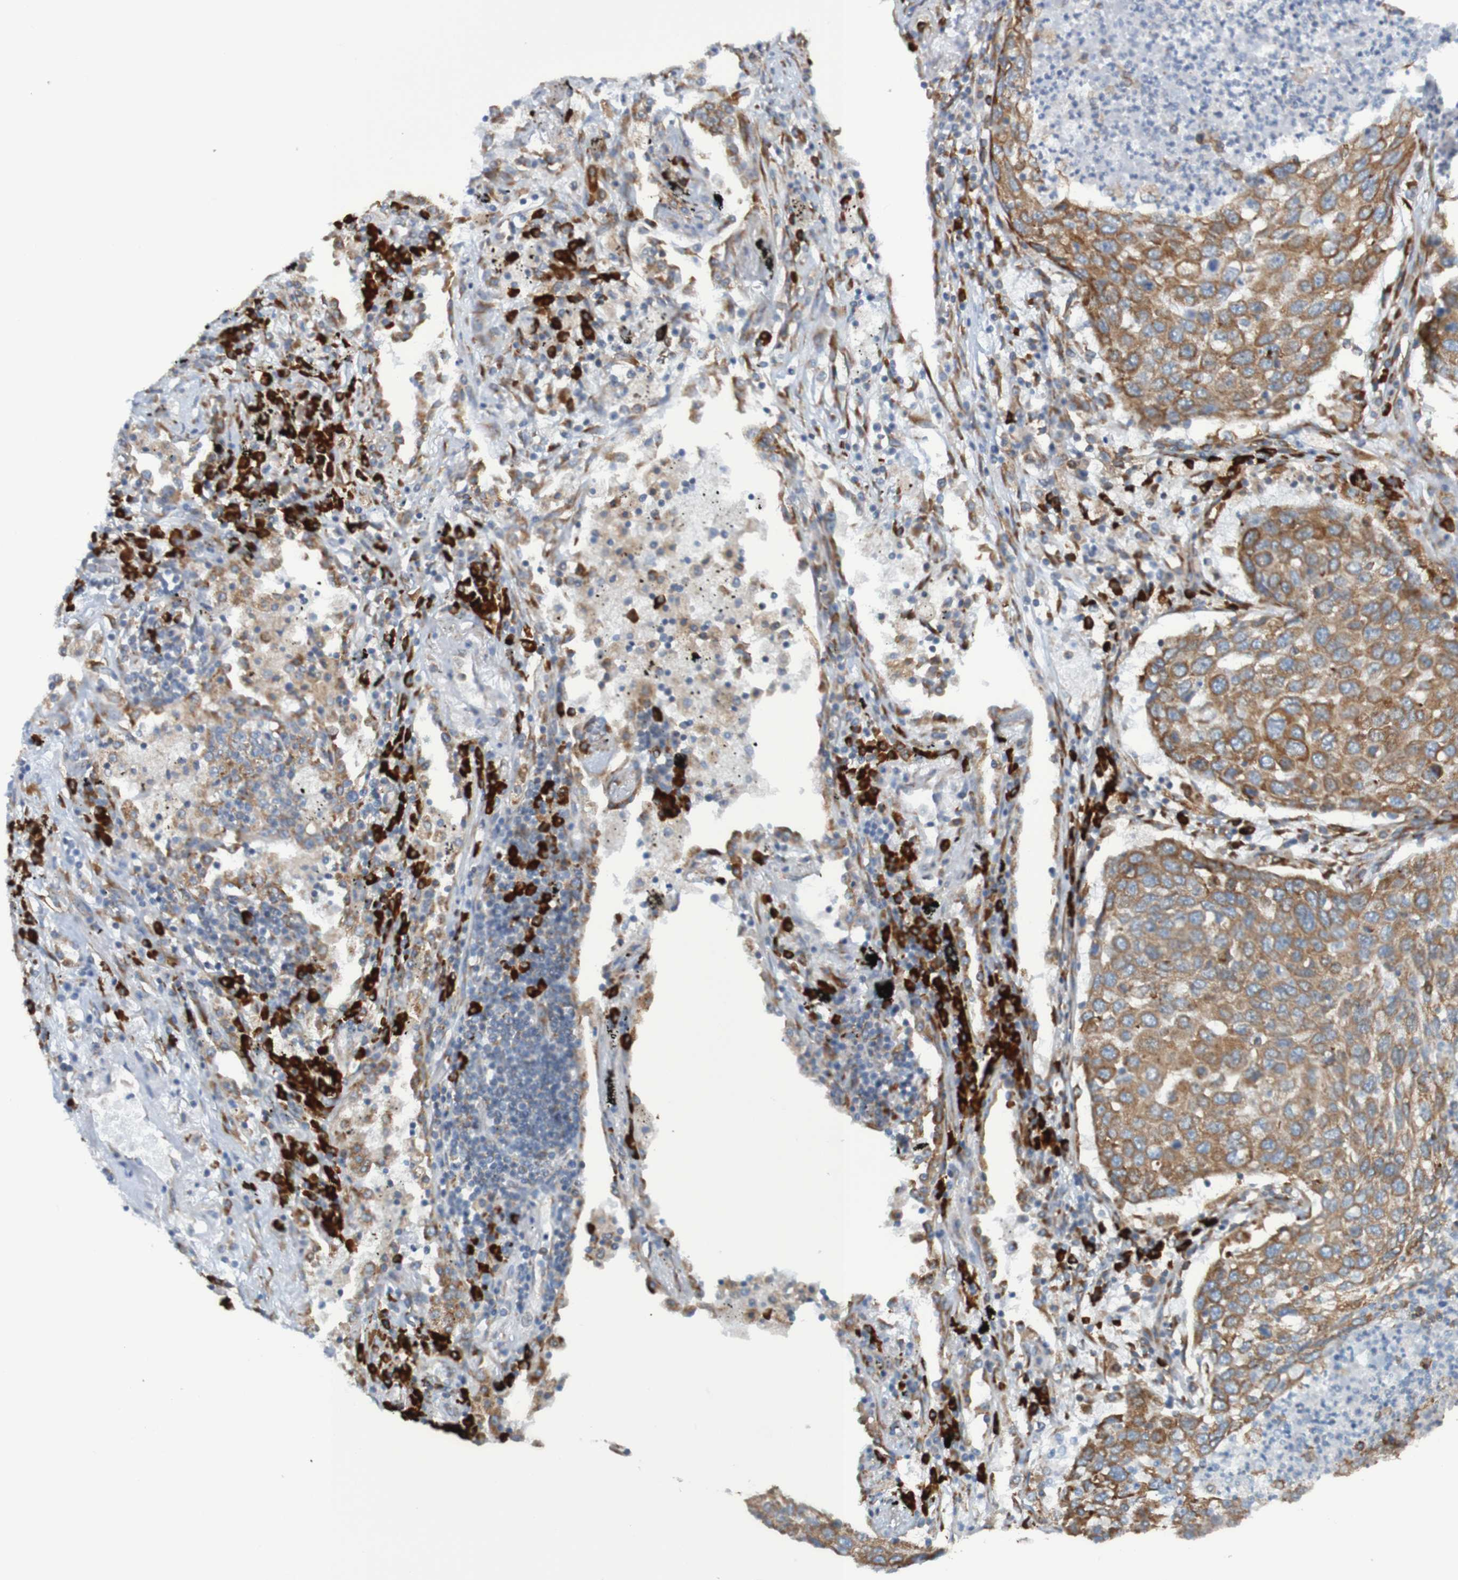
{"staining": {"intensity": "moderate", "quantity": ">75%", "location": "cytoplasmic/membranous"}, "tissue": "lung cancer", "cell_type": "Tumor cells", "image_type": "cancer", "snomed": [{"axis": "morphology", "description": "Squamous cell carcinoma, NOS"}, {"axis": "topography", "description": "Lung"}], "caption": "A photomicrograph of lung cancer stained for a protein exhibits moderate cytoplasmic/membranous brown staining in tumor cells. The staining was performed using DAB to visualize the protein expression in brown, while the nuclei were stained in blue with hematoxylin (Magnification: 20x).", "gene": "SSR1", "patient": {"sex": "female", "age": 63}}